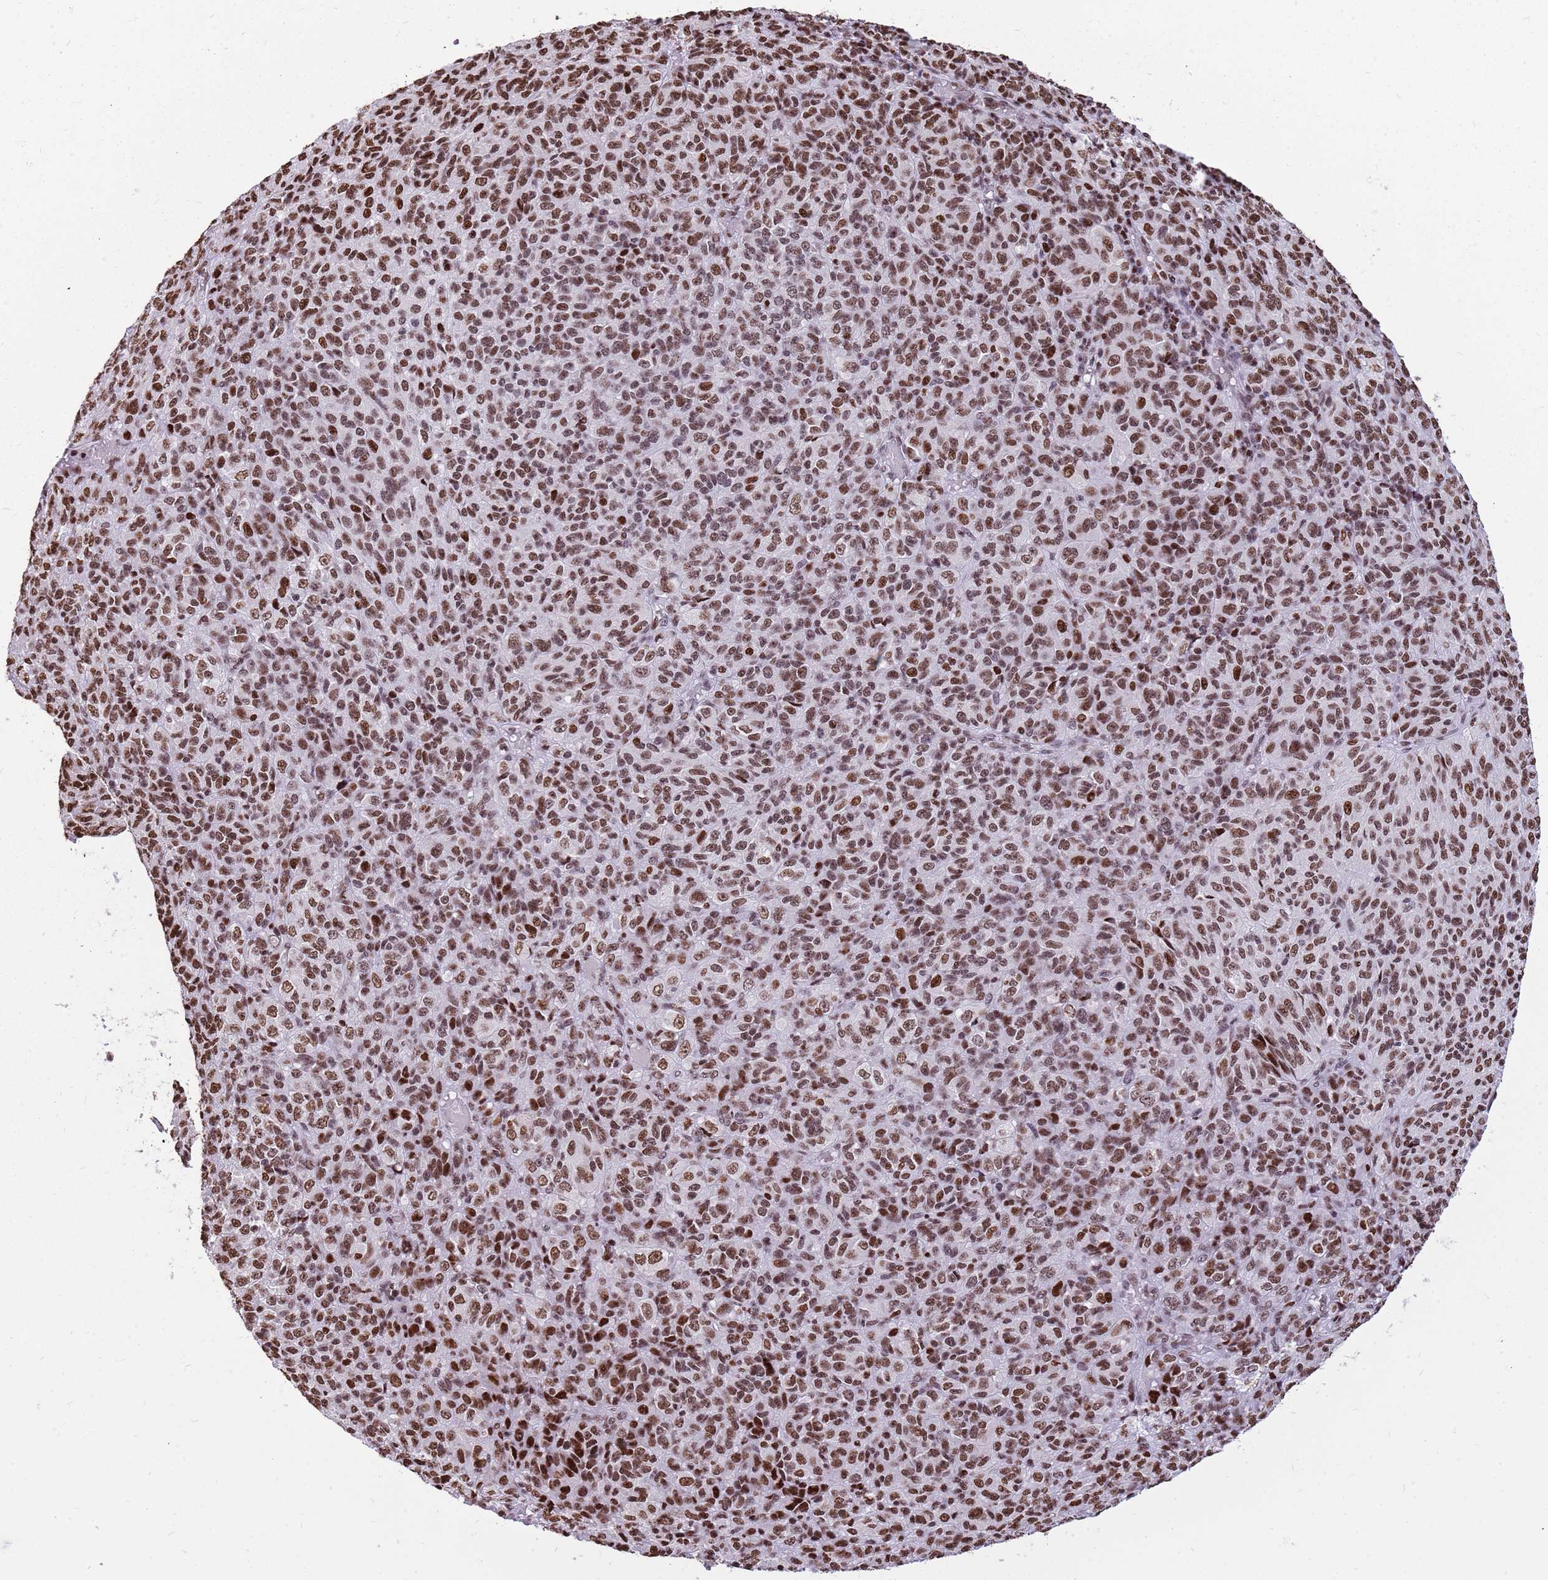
{"staining": {"intensity": "moderate", "quantity": ">75%", "location": "nuclear"}, "tissue": "melanoma", "cell_type": "Tumor cells", "image_type": "cancer", "snomed": [{"axis": "morphology", "description": "Malignant melanoma, Metastatic site"}, {"axis": "topography", "description": "Brain"}], "caption": "There is medium levels of moderate nuclear expression in tumor cells of melanoma, as demonstrated by immunohistochemical staining (brown color).", "gene": "WASHC4", "patient": {"sex": "female", "age": 56}}